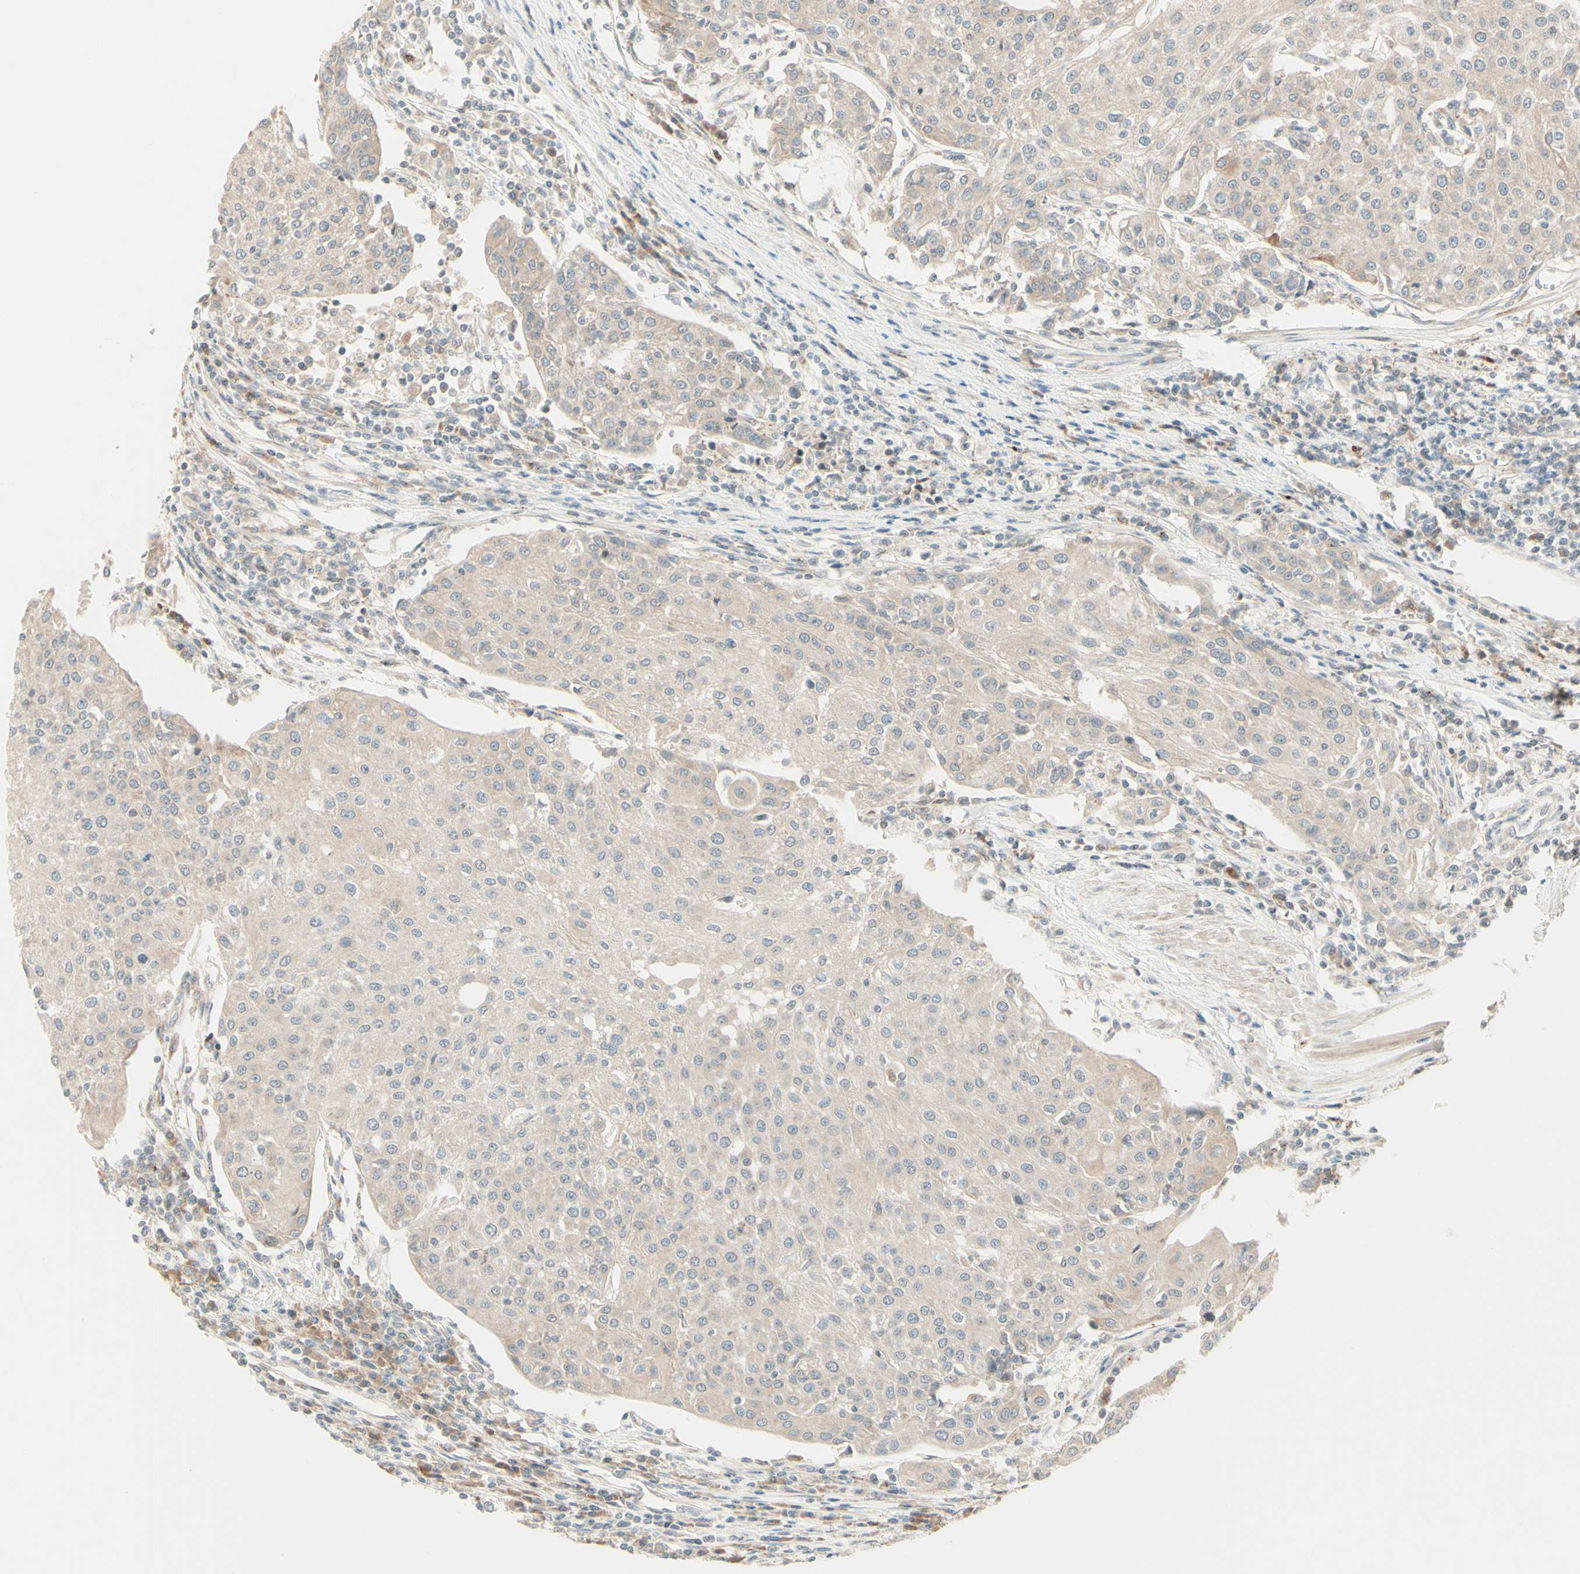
{"staining": {"intensity": "weak", "quantity": ">75%", "location": "cytoplasmic/membranous"}, "tissue": "urothelial cancer", "cell_type": "Tumor cells", "image_type": "cancer", "snomed": [{"axis": "morphology", "description": "Urothelial carcinoma, High grade"}, {"axis": "topography", "description": "Urinary bladder"}], "caption": "Protein expression by immunohistochemistry exhibits weak cytoplasmic/membranous expression in approximately >75% of tumor cells in high-grade urothelial carcinoma.", "gene": "ZW10", "patient": {"sex": "female", "age": 85}}